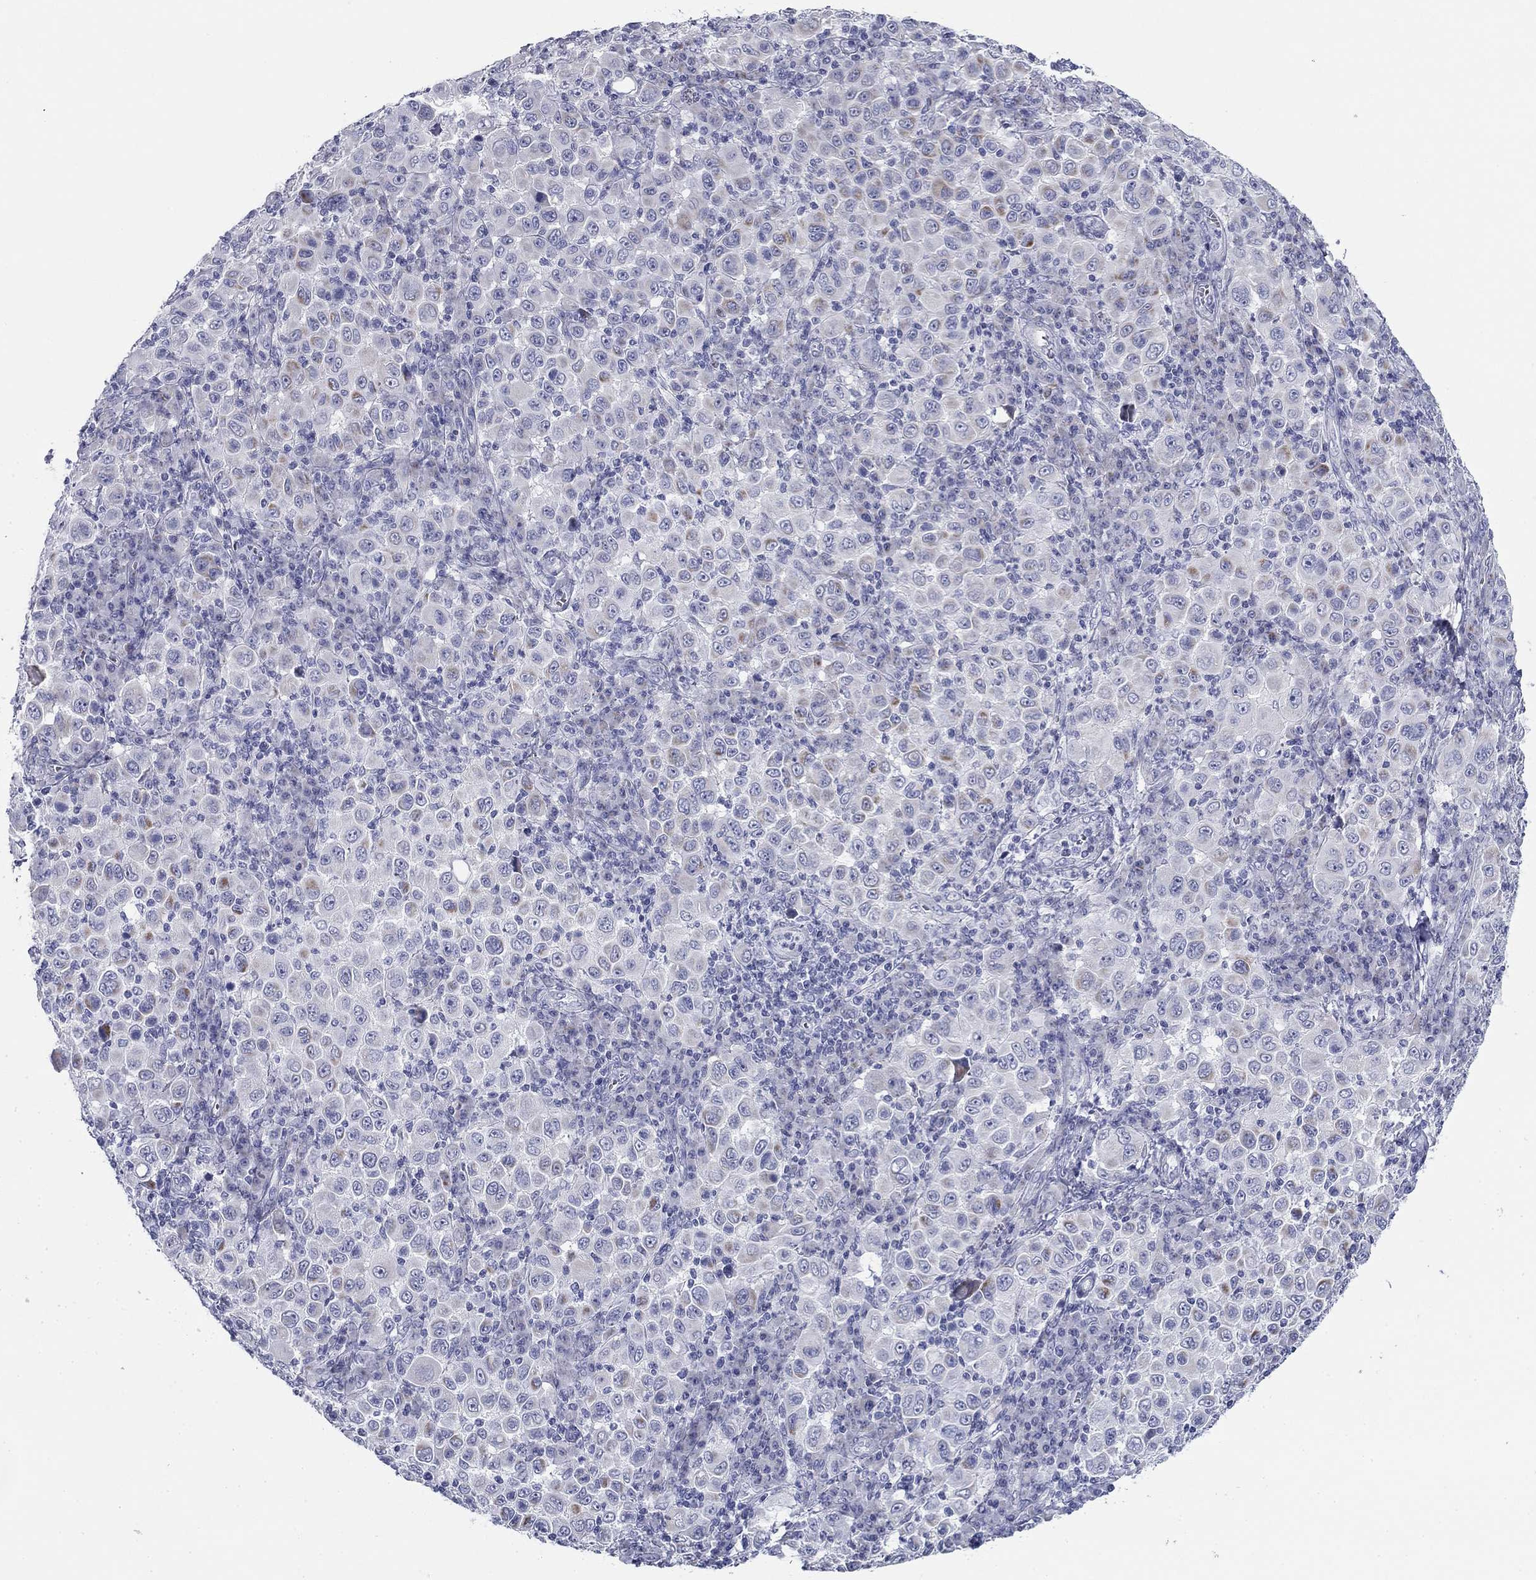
{"staining": {"intensity": "negative", "quantity": "none", "location": "none"}, "tissue": "melanoma", "cell_type": "Tumor cells", "image_type": "cancer", "snomed": [{"axis": "morphology", "description": "Malignant melanoma, NOS"}, {"axis": "topography", "description": "Skin"}], "caption": "This photomicrograph is of malignant melanoma stained with IHC to label a protein in brown with the nuclei are counter-stained blue. There is no positivity in tumor cells. (DAB (3,3'-diaminobenzidine) immunohistochemistry with hematoxylin counter stain).", "gene": "ZP2", "patient": {"sex": "female", "age": 57}}